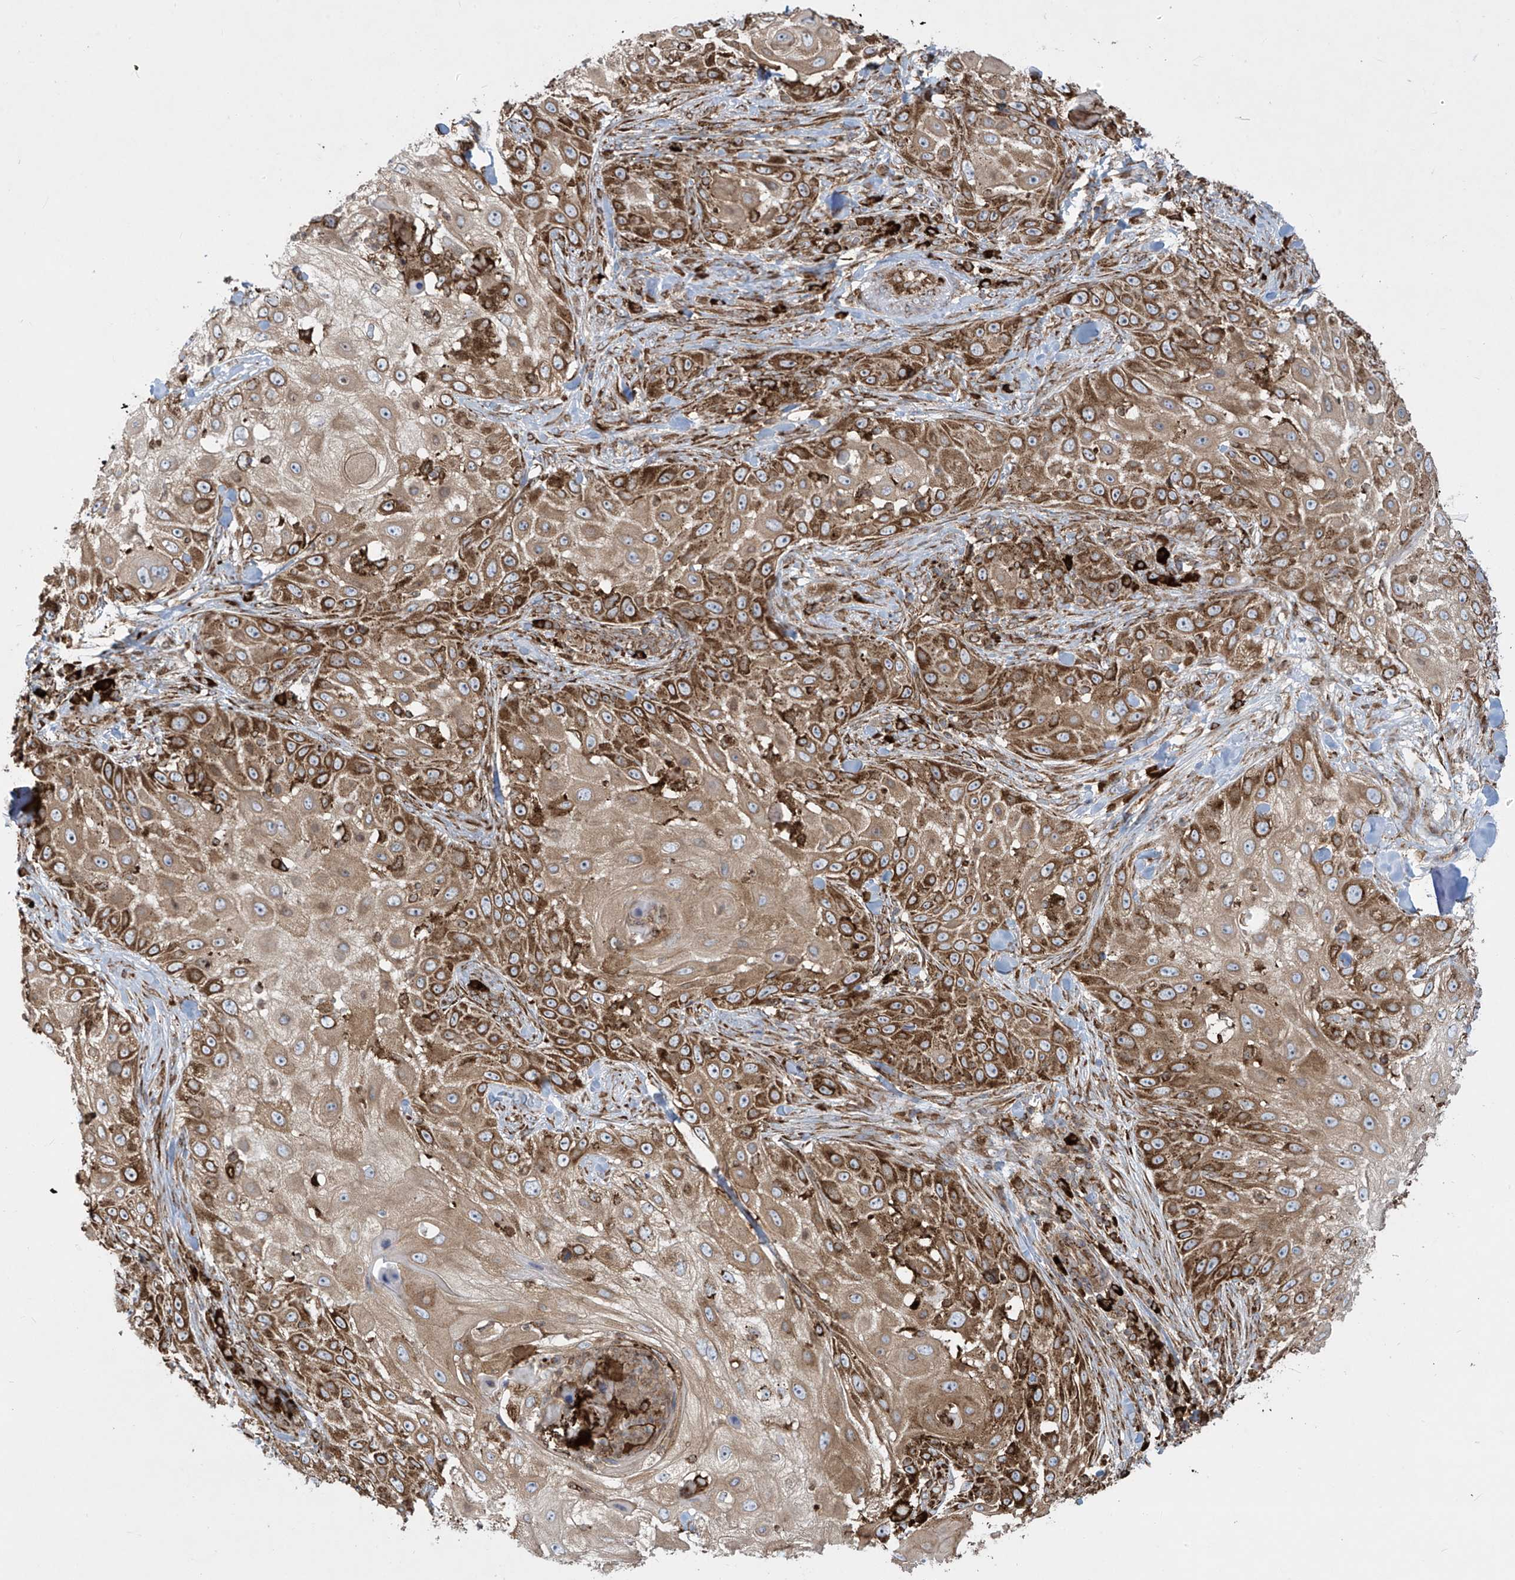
{"staining": {"intensity": "strong", "quantity": ">75%", "location": "cytoplasmic/membranous"}, "tissue": "skin cancer", "cell_type": "Tumor cells", "image_type": "cancer", "snomed": [{"axis": "morphology", "description": "Squamous cell carcinoma, NOS"}, {"axis": "topography", "description": "Skin"}], "caption": "Immunohistochemistry (IHC) (DAB) staining of skin cancer (squamous cell carcinoma) shows strong cytoplasmic/membranous protein staining in approximately >75% of tumor cells.", "gene": "MX1", "patient": {"sex": "female", "age": 44}}